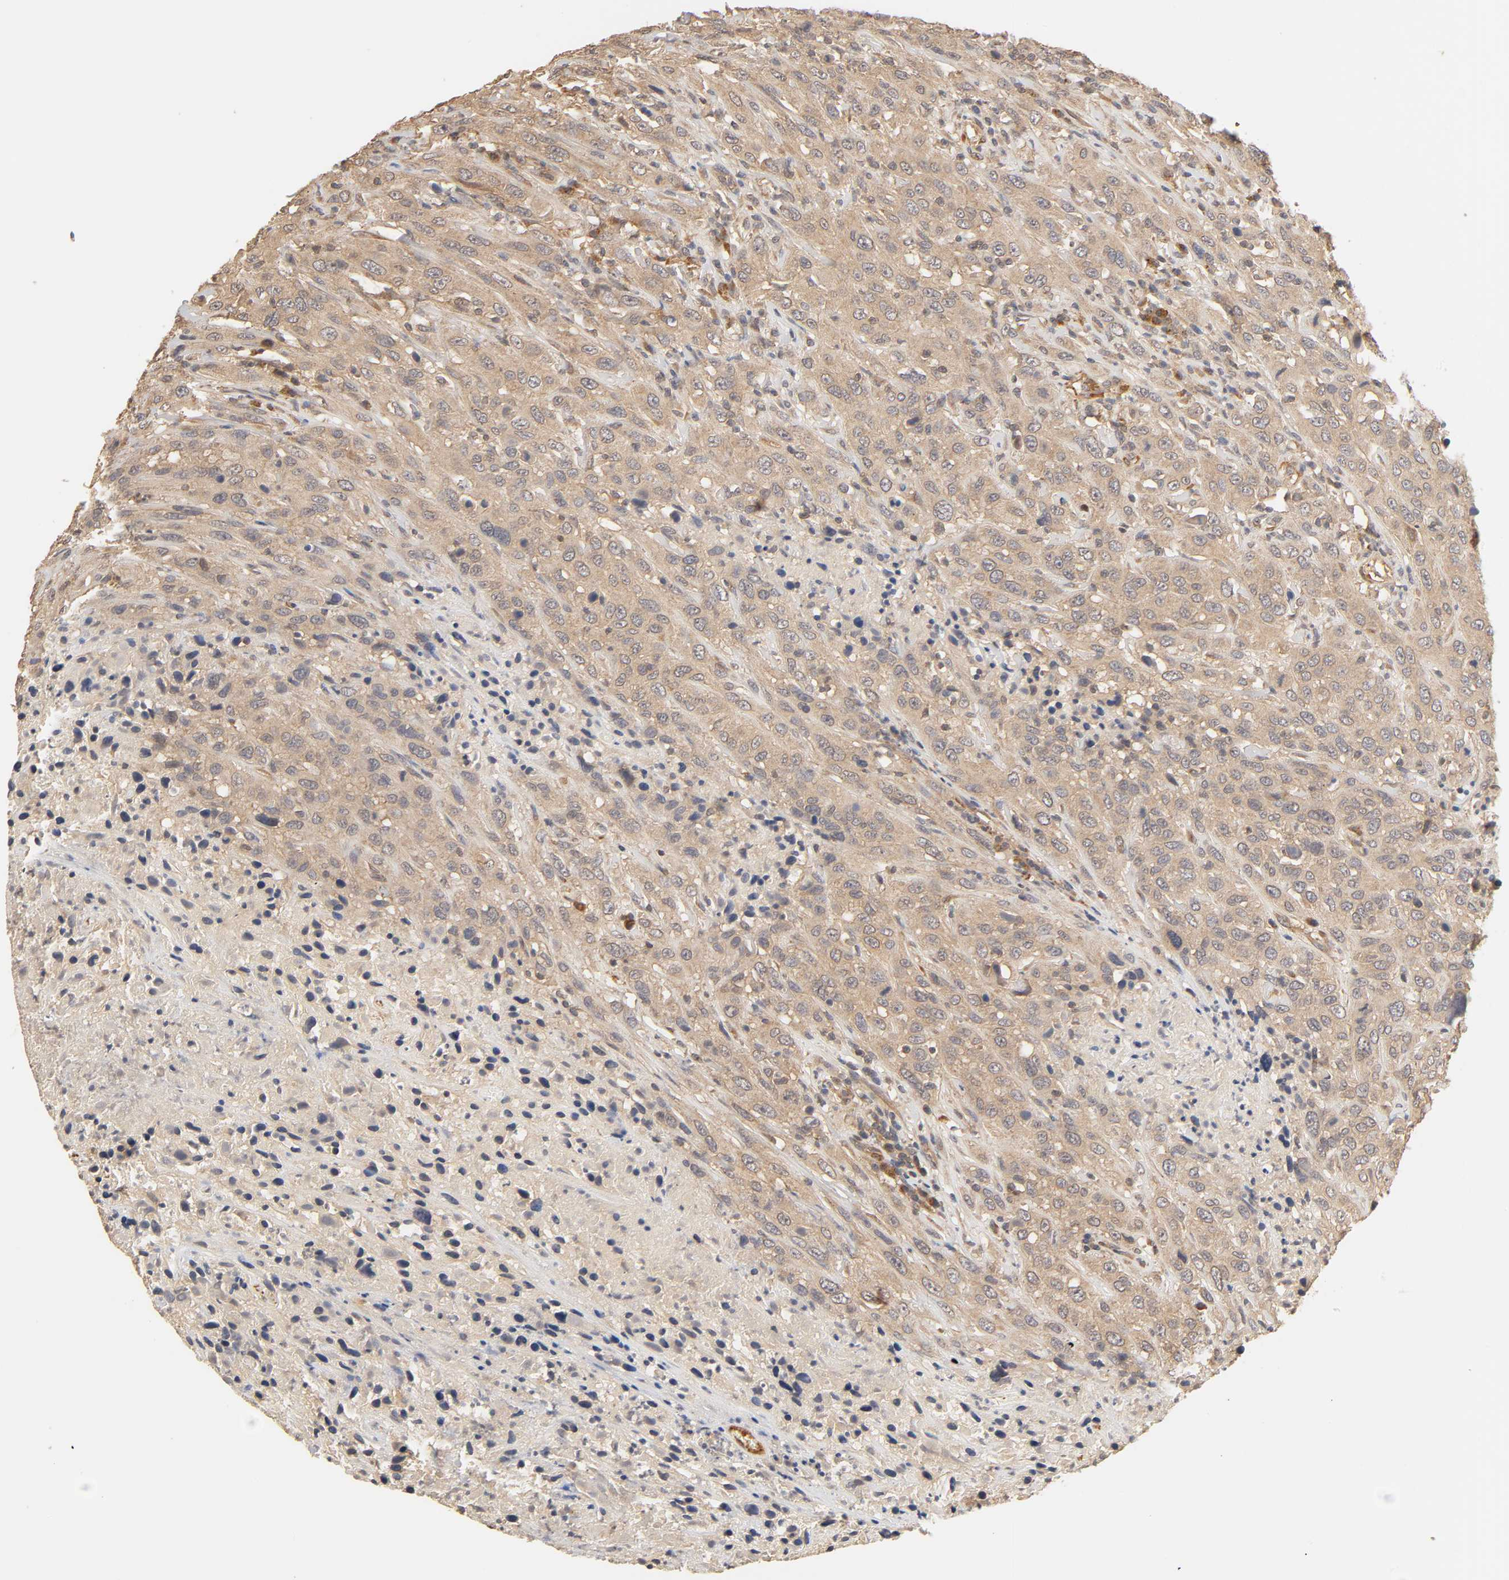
{"staining": {"intensity": "moderate", "quantity": ">75%", "location": "cytoplasmic/membranous"}, "tissue": "urothelial cancer", "cell_type": "Tumor cells", "image_type": "cancer", "snomed": [{"axis": "morphology", "description": "Urothelial carcinoma, High grade"}, {"axis": "topography", "description": "Urinary bladder"}], "caption": "Tumor cells exhibit medium levels of moderate cytoplasmic/membranous positivity in about >75% of cells in urothelial carcinoma (high-grade).", "gene": "EPS8", "patient": {"sex": "male", "age": 61}}